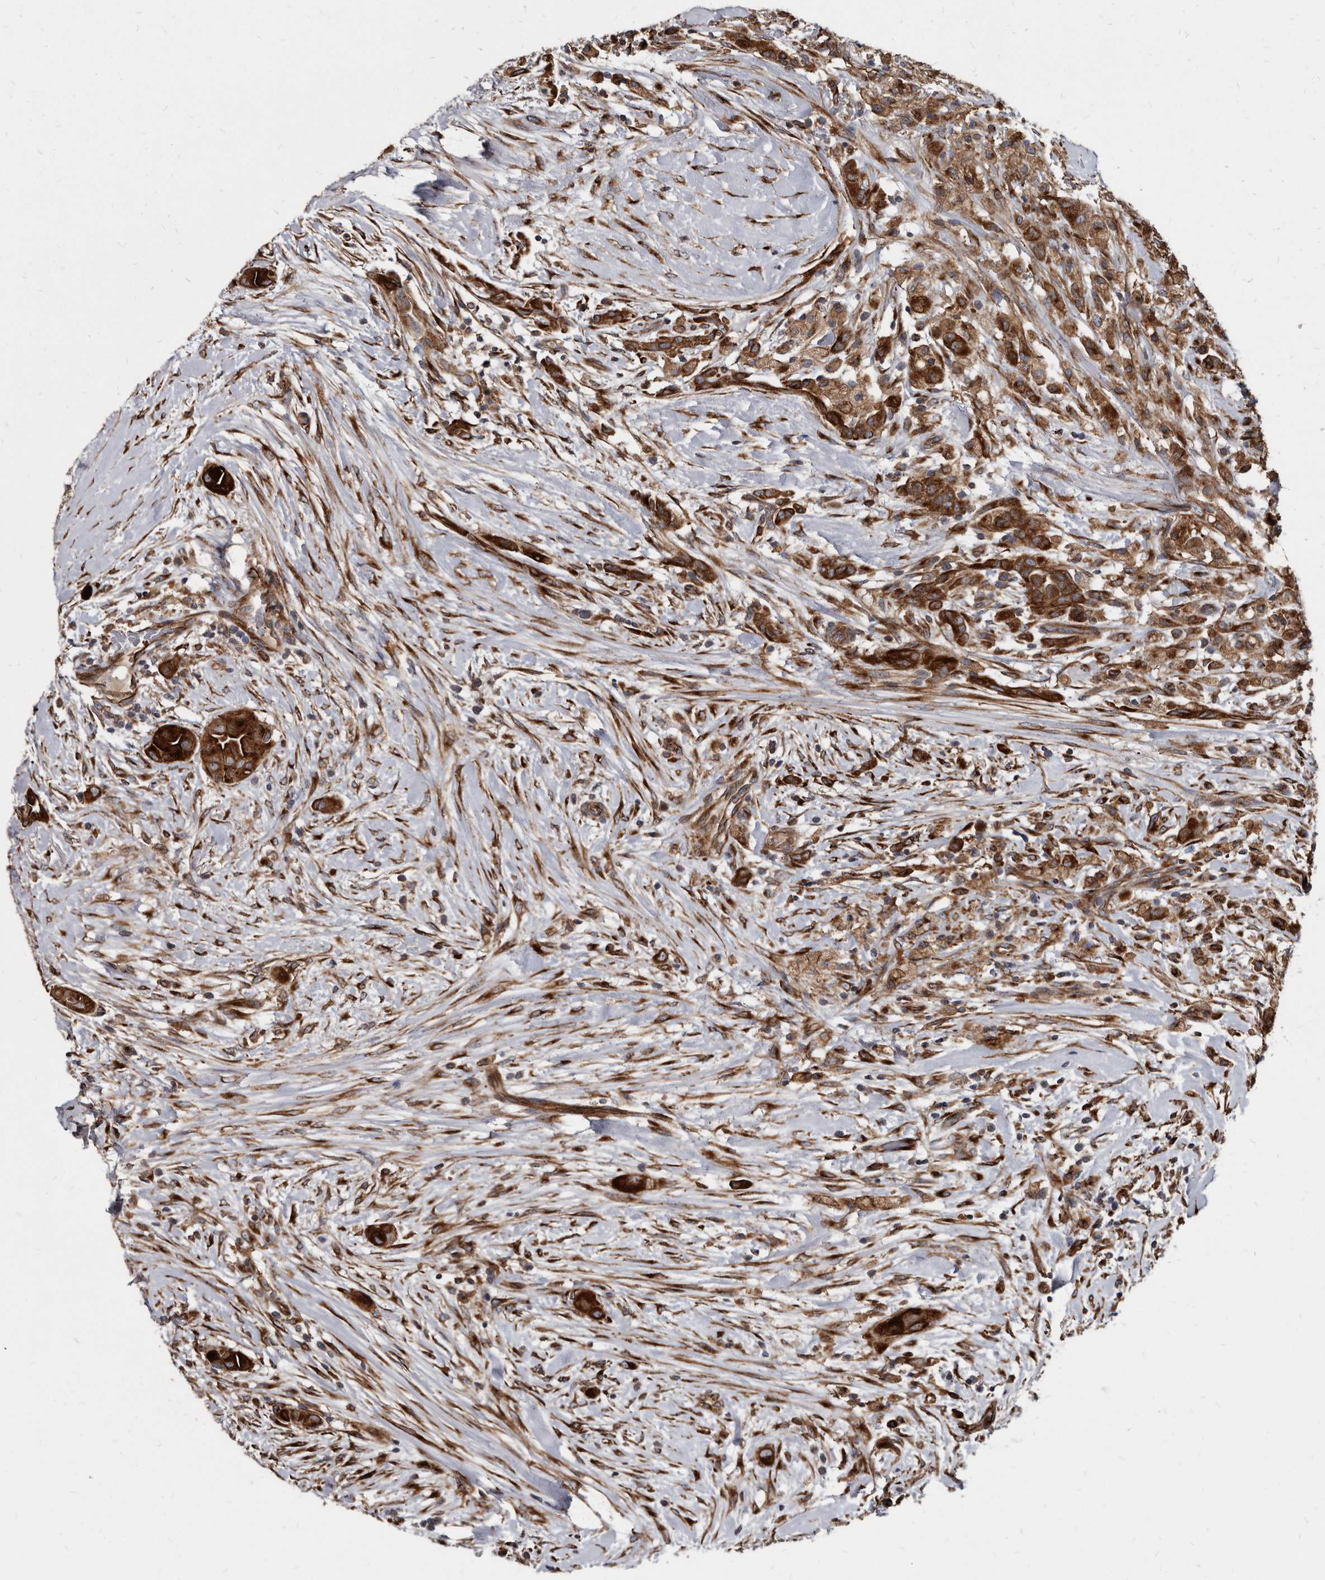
{"staining": {"intensity": "strong", "quantity": ">75%", "location": "cytoplasmic/membranous"}, "tissue": "thyroid cancer", "cell_type": "Tumor cells", "image_type": "cancer", "snomed": [{"axis": "morphology", "description": "Papillary adenocarcinoma, NOS"}, {"axis": "topography", "description": "Thyroid gland"}], "caption": "An image of human thyroid papillary adenocarcinoma stained for a protein demonstrates strong cytoplasmic/membranous brown staining in tumor cells.", "gene": "KCTD20", "patient": {"sex": "female", "age": 59}}